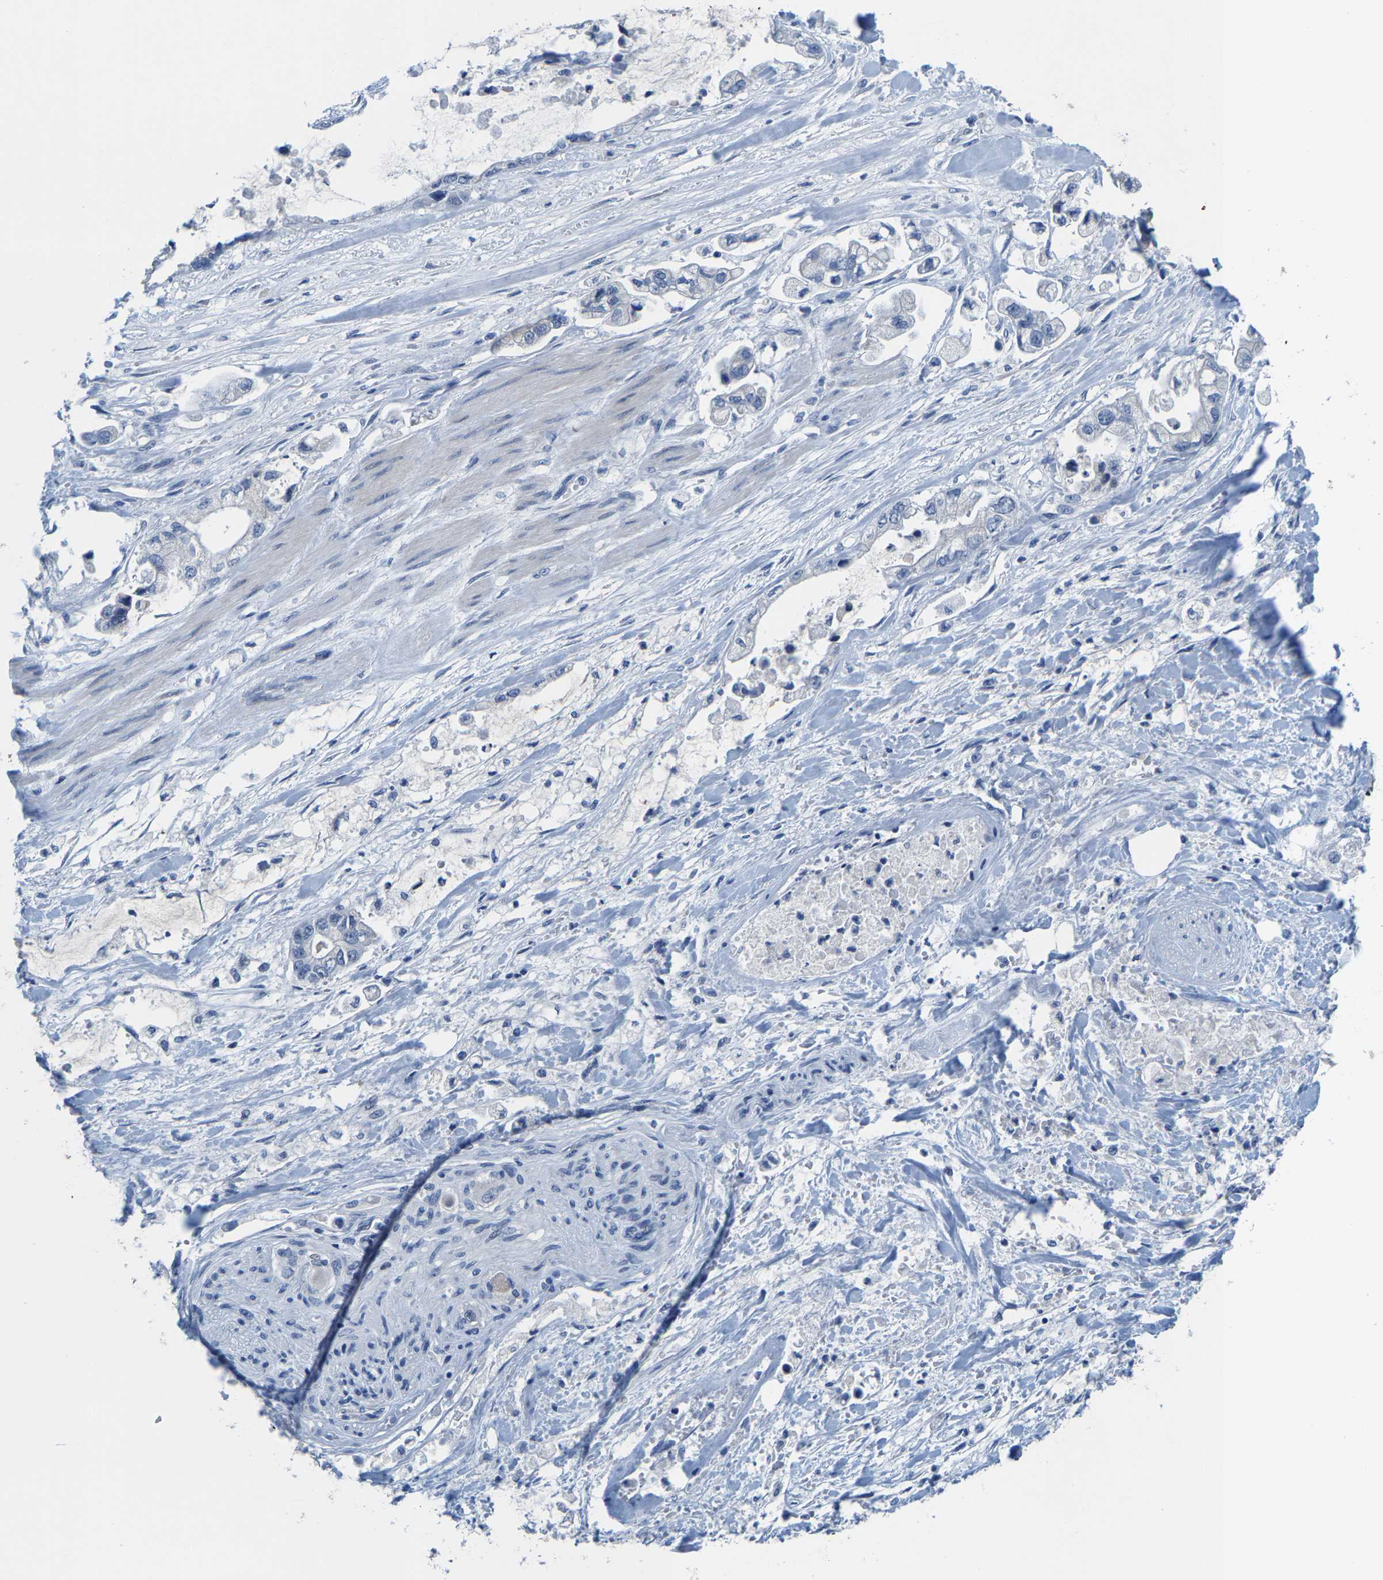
{"staining": {"intensity": "negative", "quantity": "none", "location": "none"}, "tissue": "stomach cancer", "cell_type": "Tumor cells", "image_type": "cancer", "snomed": [{"axis": "morphology", "description": "Normal tissue, NOS"}, {"axis": "morphology", "description": "Adenocarcinoma, NOS"}, {"axis": "topography", "description": "Stomach"}], "caption": "This is a image of IHC staining of stomach cancer, which shows no expression in tumor cells.", "gene": "KLHL1", "patient": {"sex": "male", "age": 62}}